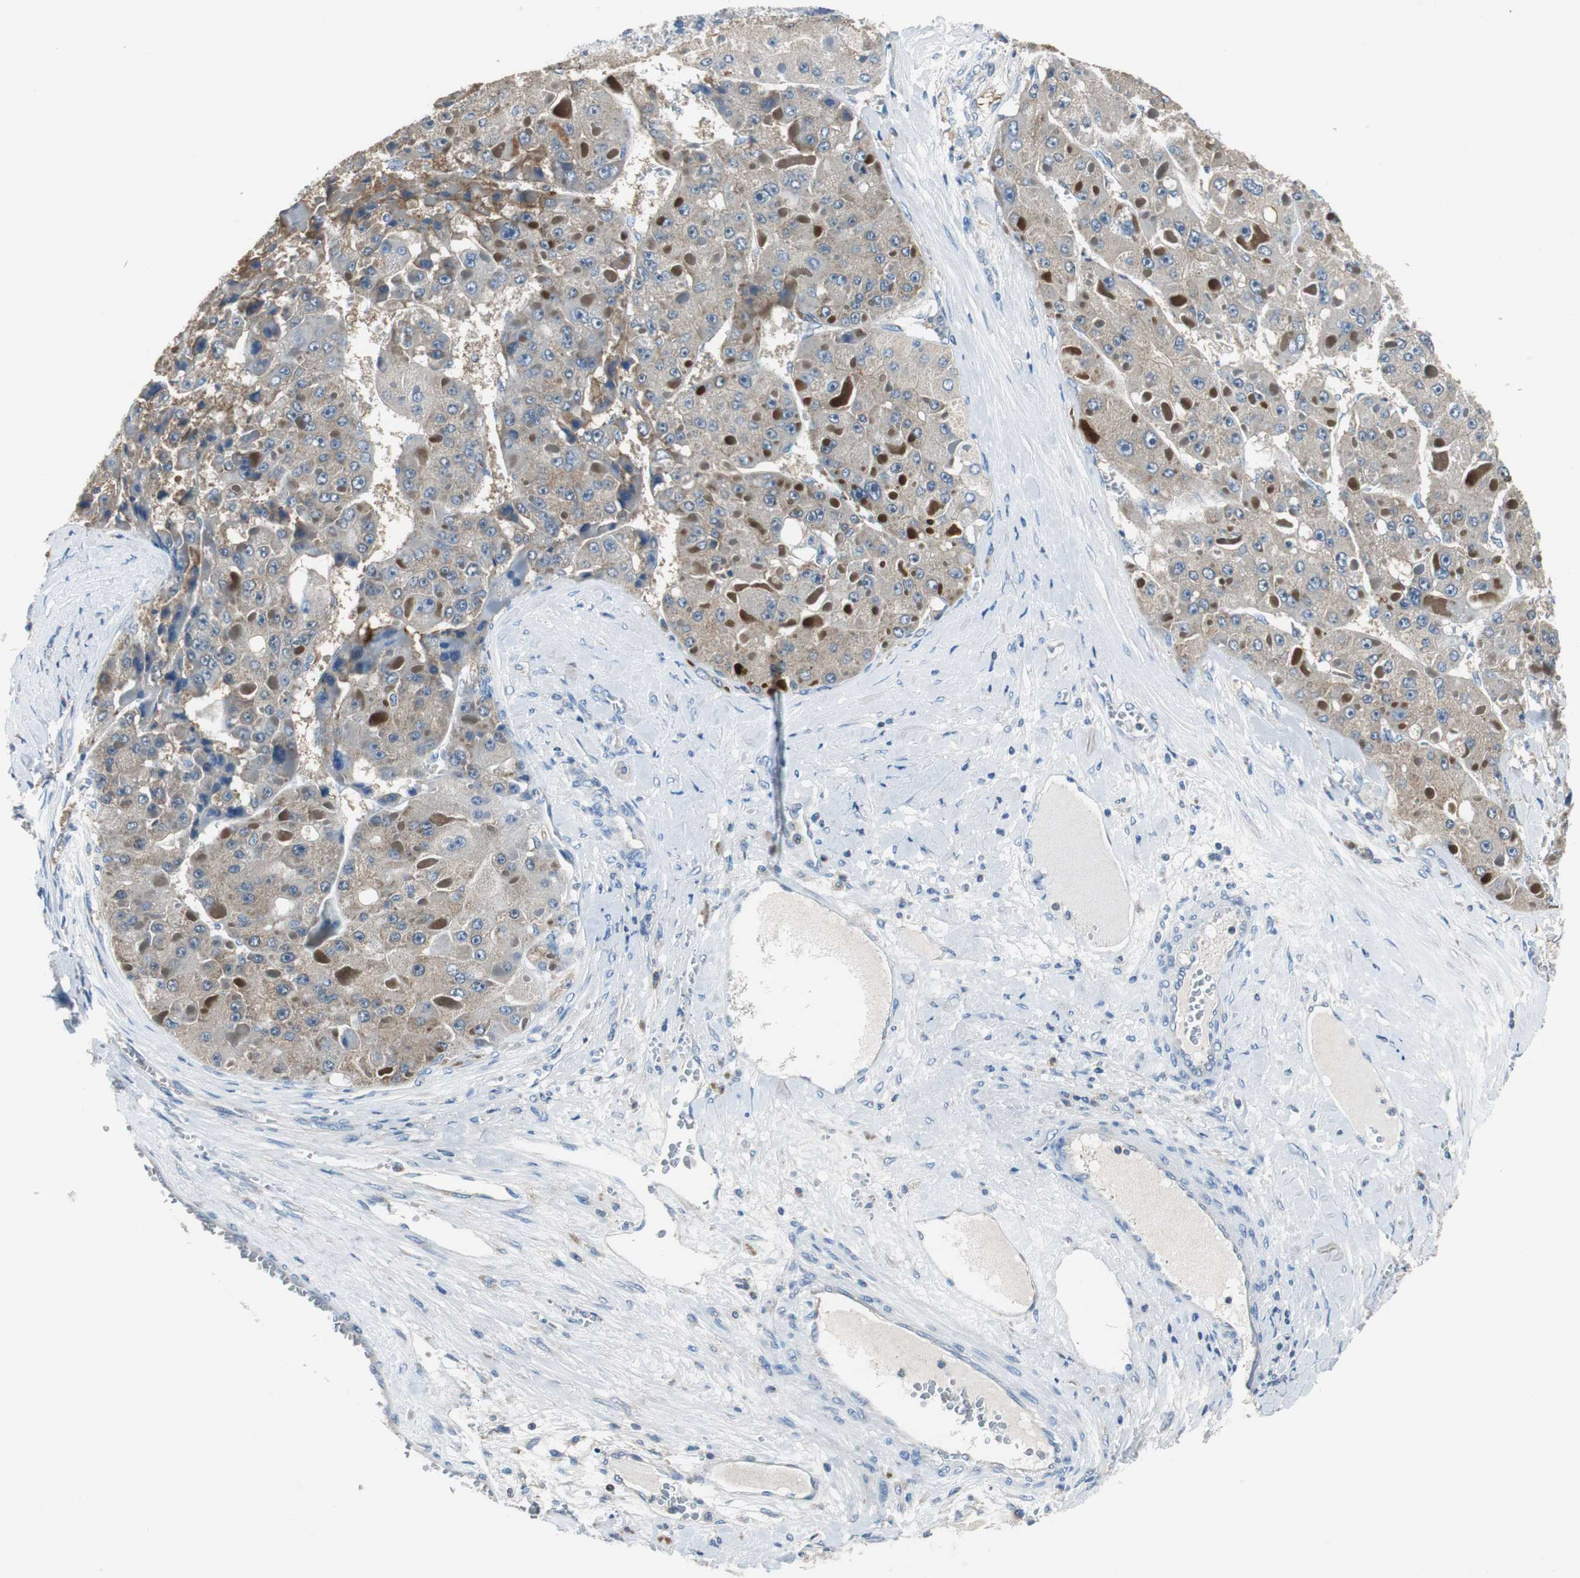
{"staining": {"intensity": "weak", "quantity": ">75%", "location": "cytoplasmic/membranous"}, "tissue": "liver cancer", "cell_type": "Tumor cells", "image_type": "cancer", "snomed": [{"axis": "morphology", "description": "Carcinoma, Hepatocellular, NOS"}, {"axis": "topography", "description": "Liver"}], "caption": "Liver cancer tissue exhibits weak cytoplasmic/membranous staining in about >75% of tumor cells (IHC, brightfield microscopy, high magnification).", "gene": "PRKCA", "patient": {"sex": "female", "age": 73}}